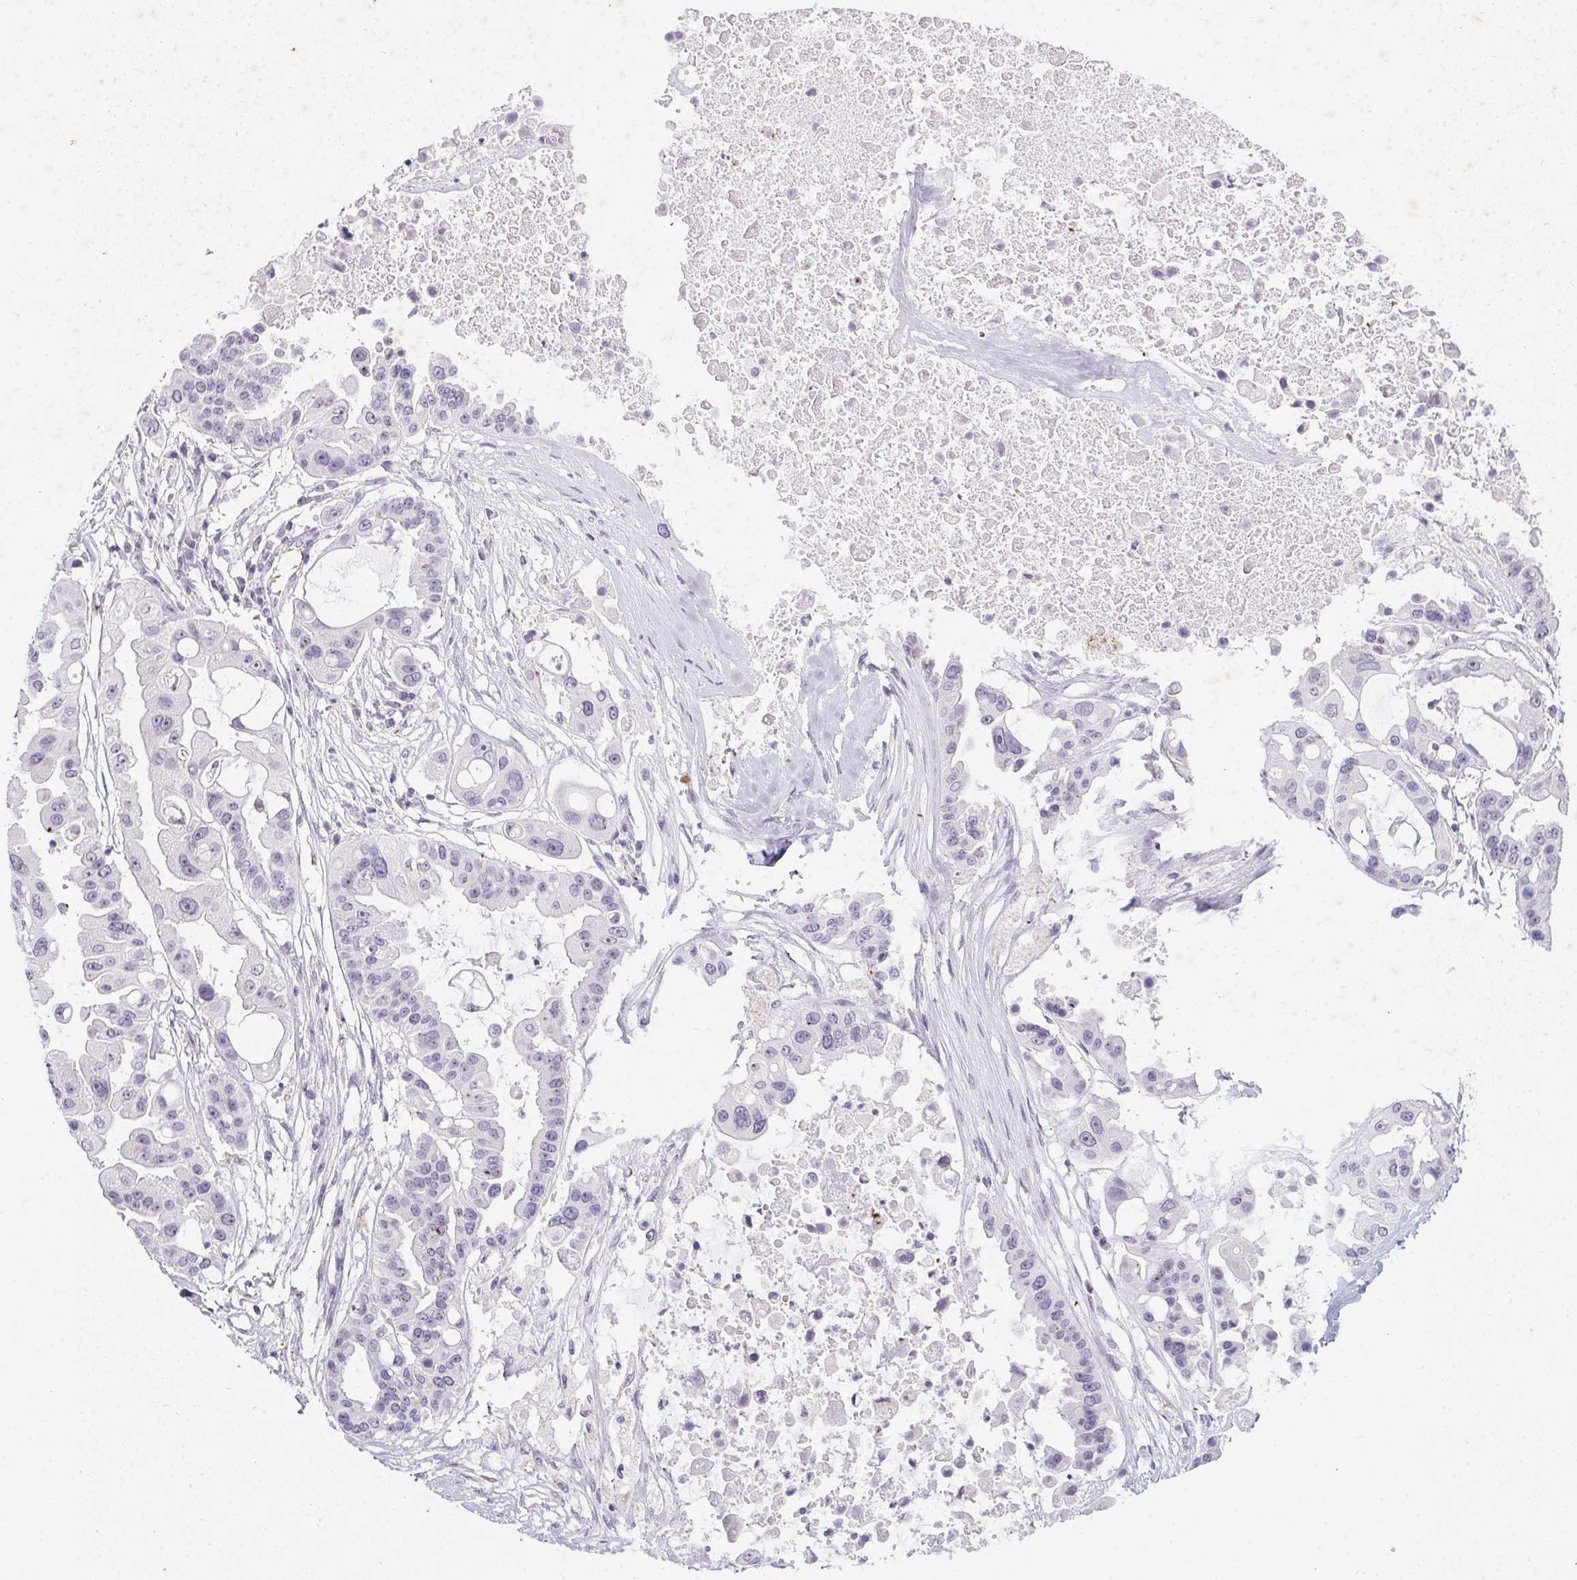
{"staining": {"intensity": "negative", "quantity": "none", "location": "none"}, "tissue": "ovarian cancer", "cell_type": "Tumor cells", "image_type": "cancer", "snomed": [{"axis": "morphology", "description": "Cystadenocarcinoma, serous, NOS"}, {"axis": "topography", "description": "Ovary"}], "caption": "Histopathology image shows no protein positivity in tumor cells of ovarian cancer (serous cystadenocarcinoma) tissue. The staining was performed using DAB to visualize the protein expression in brown, while the nuclei were stained in blue with hematoxylin (Magnification: 20x).", "gene": "DCD", "patient": {"sex": "female", "age": 56}}